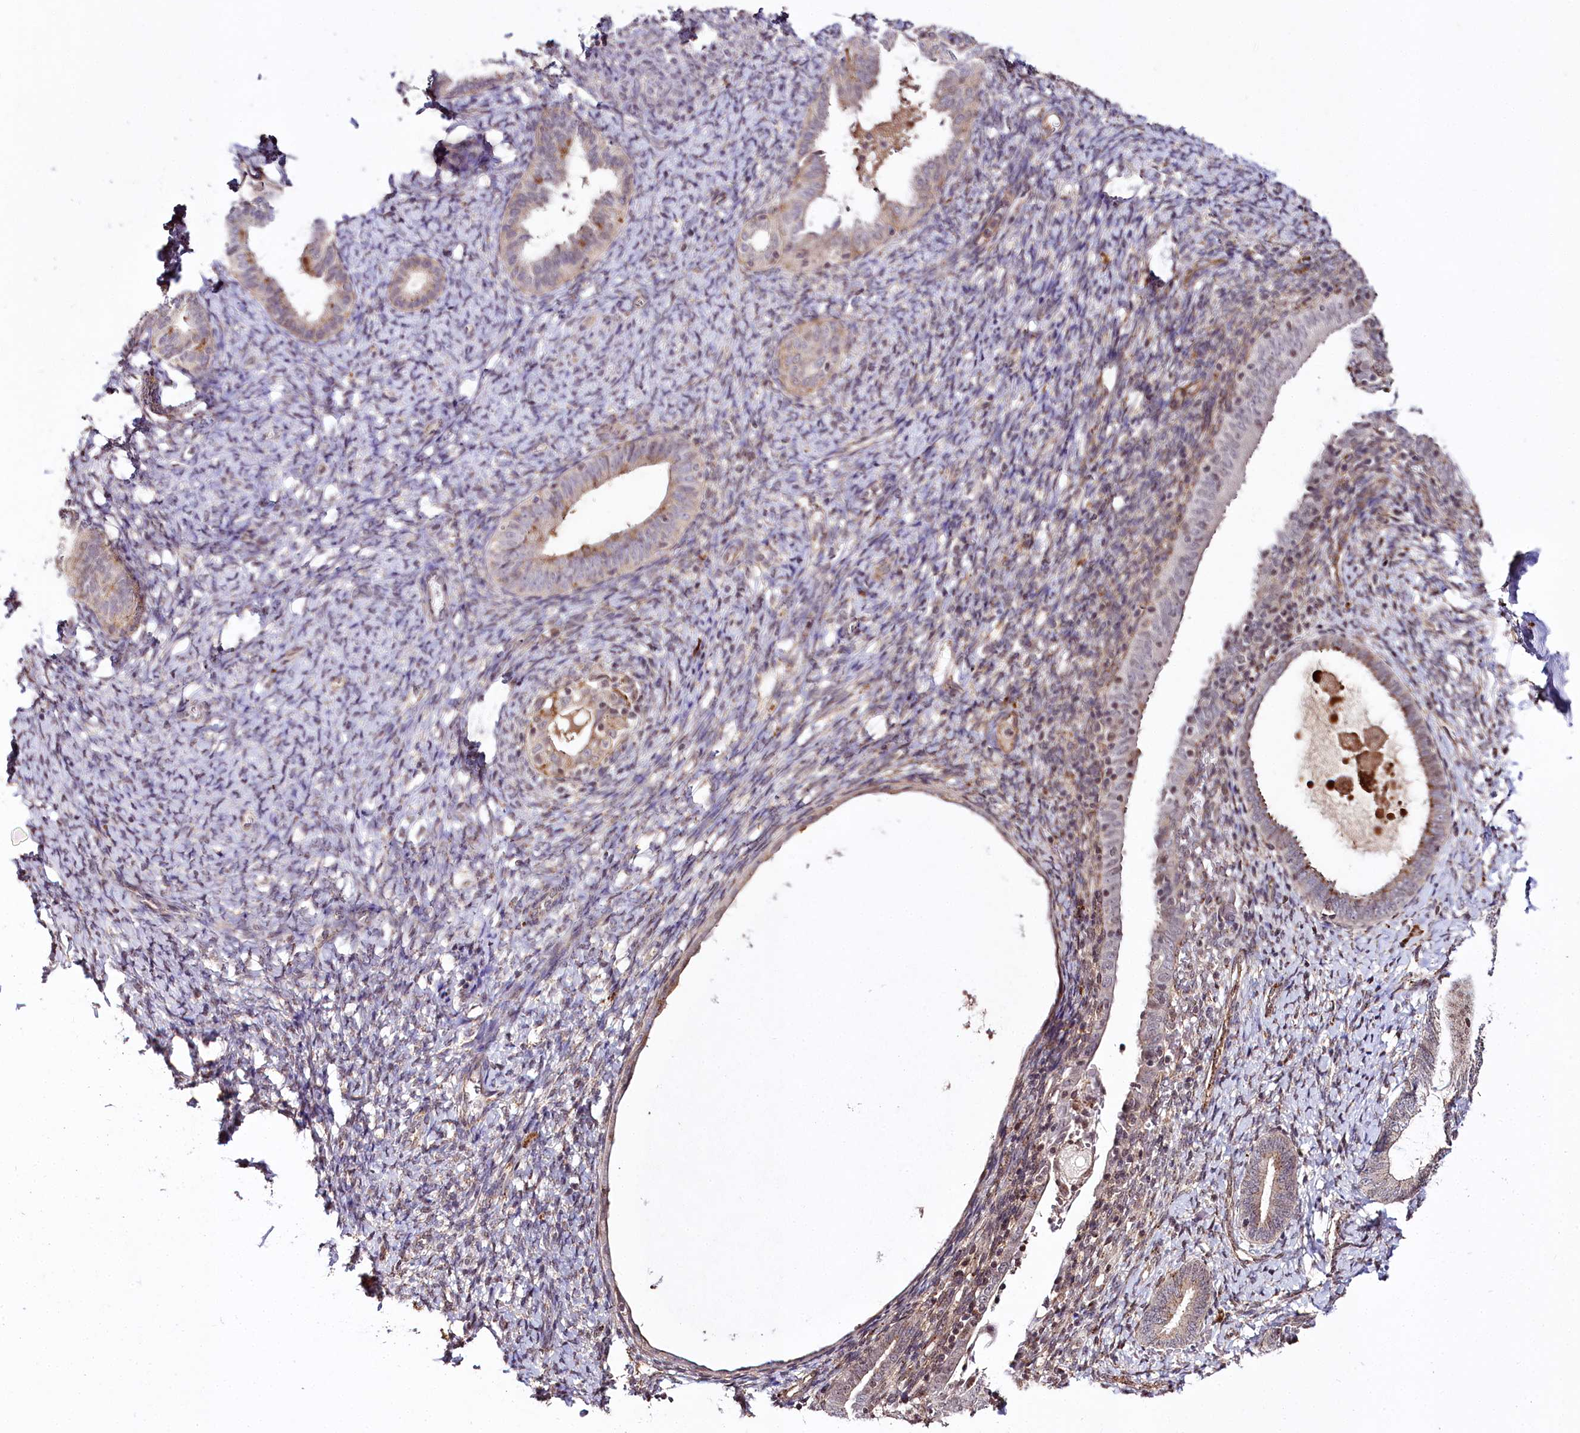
{"staining": {"intensity": "moderate", "quantity": "<25%", "location": "cytoplasmic/membranous"}, "tissue": "endometrium", "cell_type": "Cells in endometrial stroma", "image_type": "normal", "snomed": [{"axis": "morphology", "description": "Normal tissue, NOS"}, {"axis": "topography", "description": "Endometrium"}], "caption": "A micrograph of endometrium stained for a protein shows moderate cytoplasmic/membranous brown staining in cells in endometrial stroma. (Brightfield microscopy of DAB IHC at high magnification).", "gene": "HOXC8", "patient": {"sex": "female", "age": 72}}